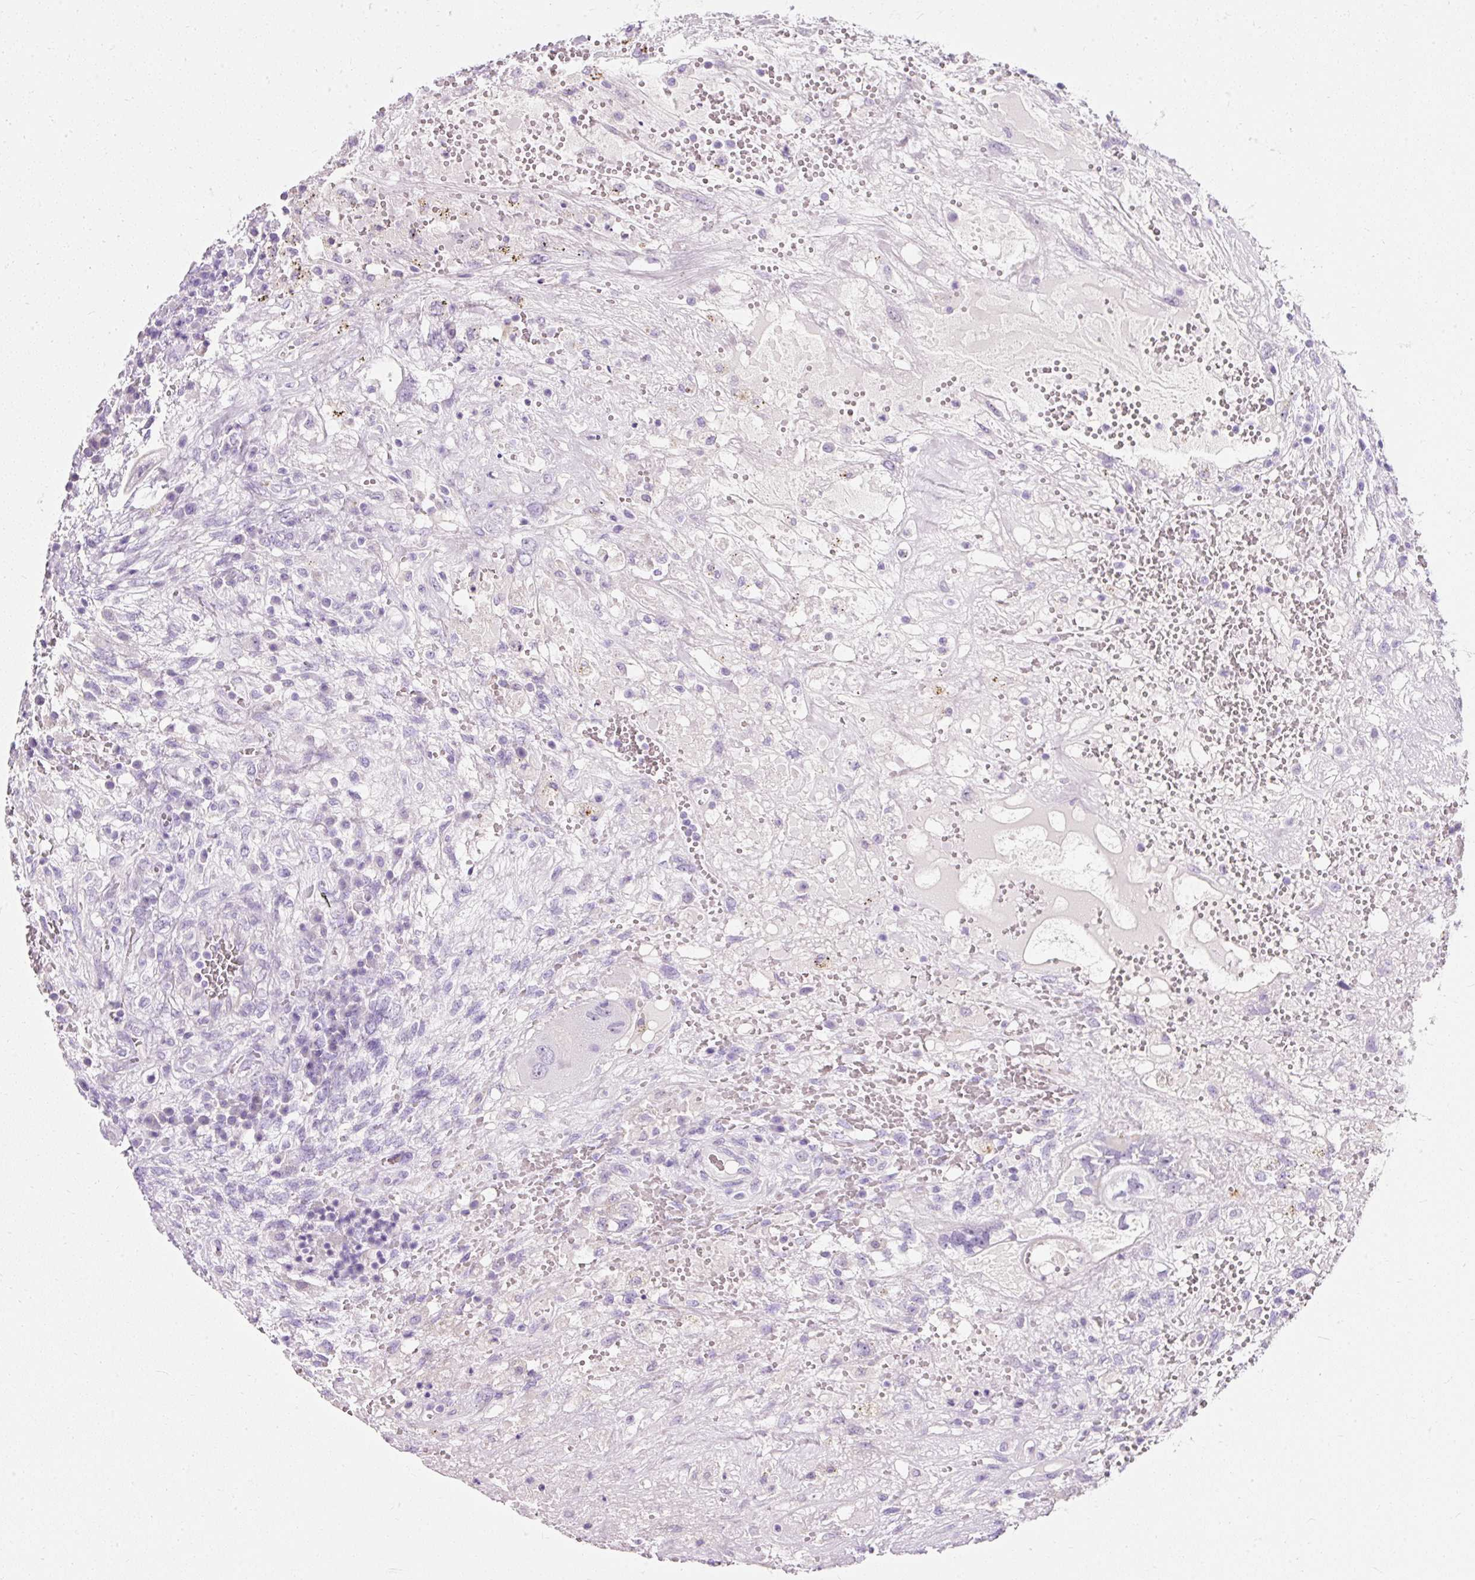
{"staining": {"intensity": "negative", "quantity": "none", "location": "none"}, "tissue": "testis cancer", "cell_type": "Tumor cells", "image_type": "cancer", "snomed": [{"axis": "morphology", "description": "Carcinoma, Embryonal, NOS"}, {"axis": "topography", "description": "Testis"}], "caption": "This is a photomicrograph of immunohistochemistry (IHC) staining of testis cancer (embryonal carcinoma), which shows no expression in tumor cells. Nuclei are stained in blue.", "gene": "CLDN25", "patient": {"sex": "male", "age": 26}}